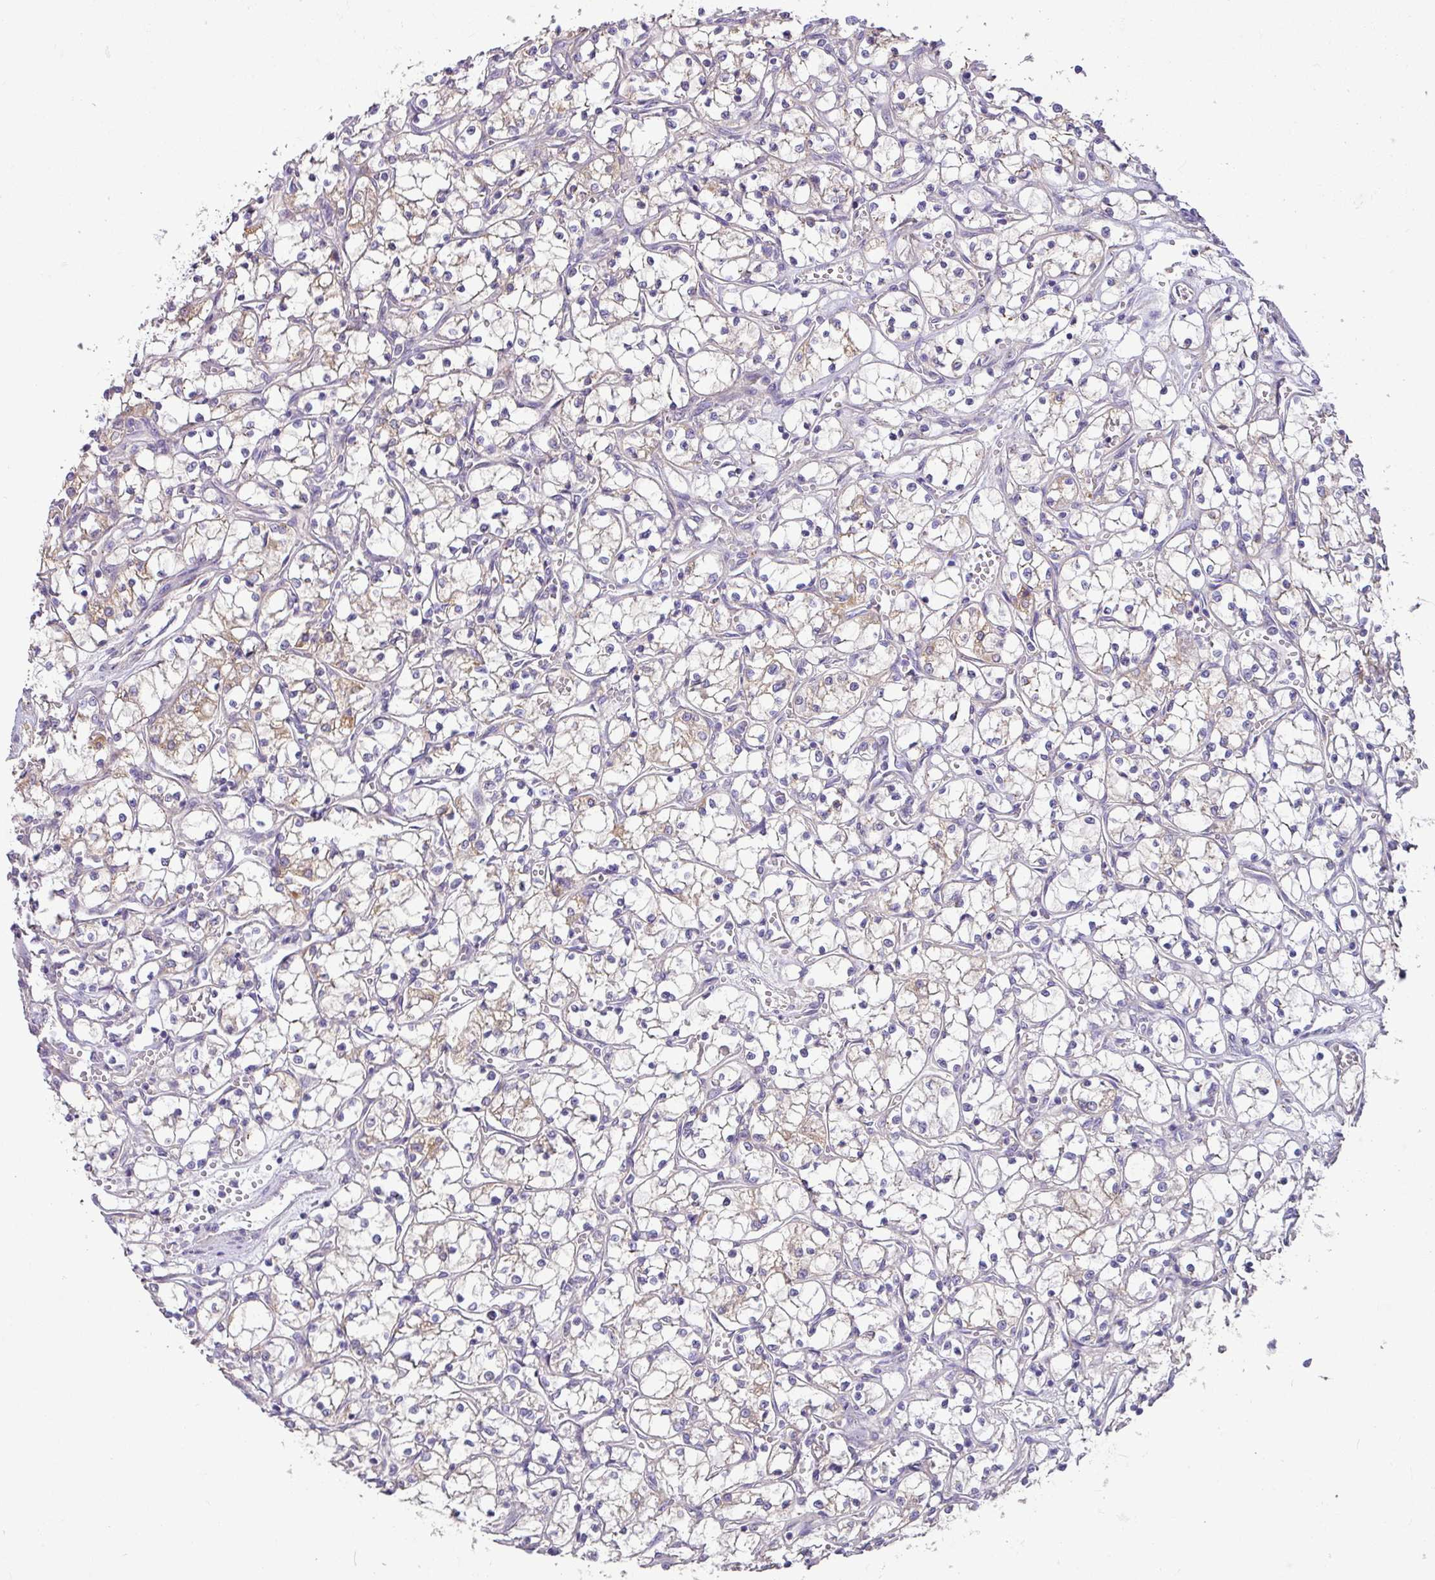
{"staining": {"intensity": "negative", "quantity": "none", "location": "none"}, "tissue": "renal cancer", "cell_type": "Tumor cells", "image_type": "cancer", "snomed": [{"axis": "morphology", "description": "Adenocarcinoma, NOS"}, {"axis": "topography", "description": "Kidney"}], "caption": "IHC photomicrograph of adenocarcinoma (renal) stained for a protein (brown), which displays no positivity in tumor cells.", "gene": "GALNT12", "patient": {"sex": "female", "age": 69}}